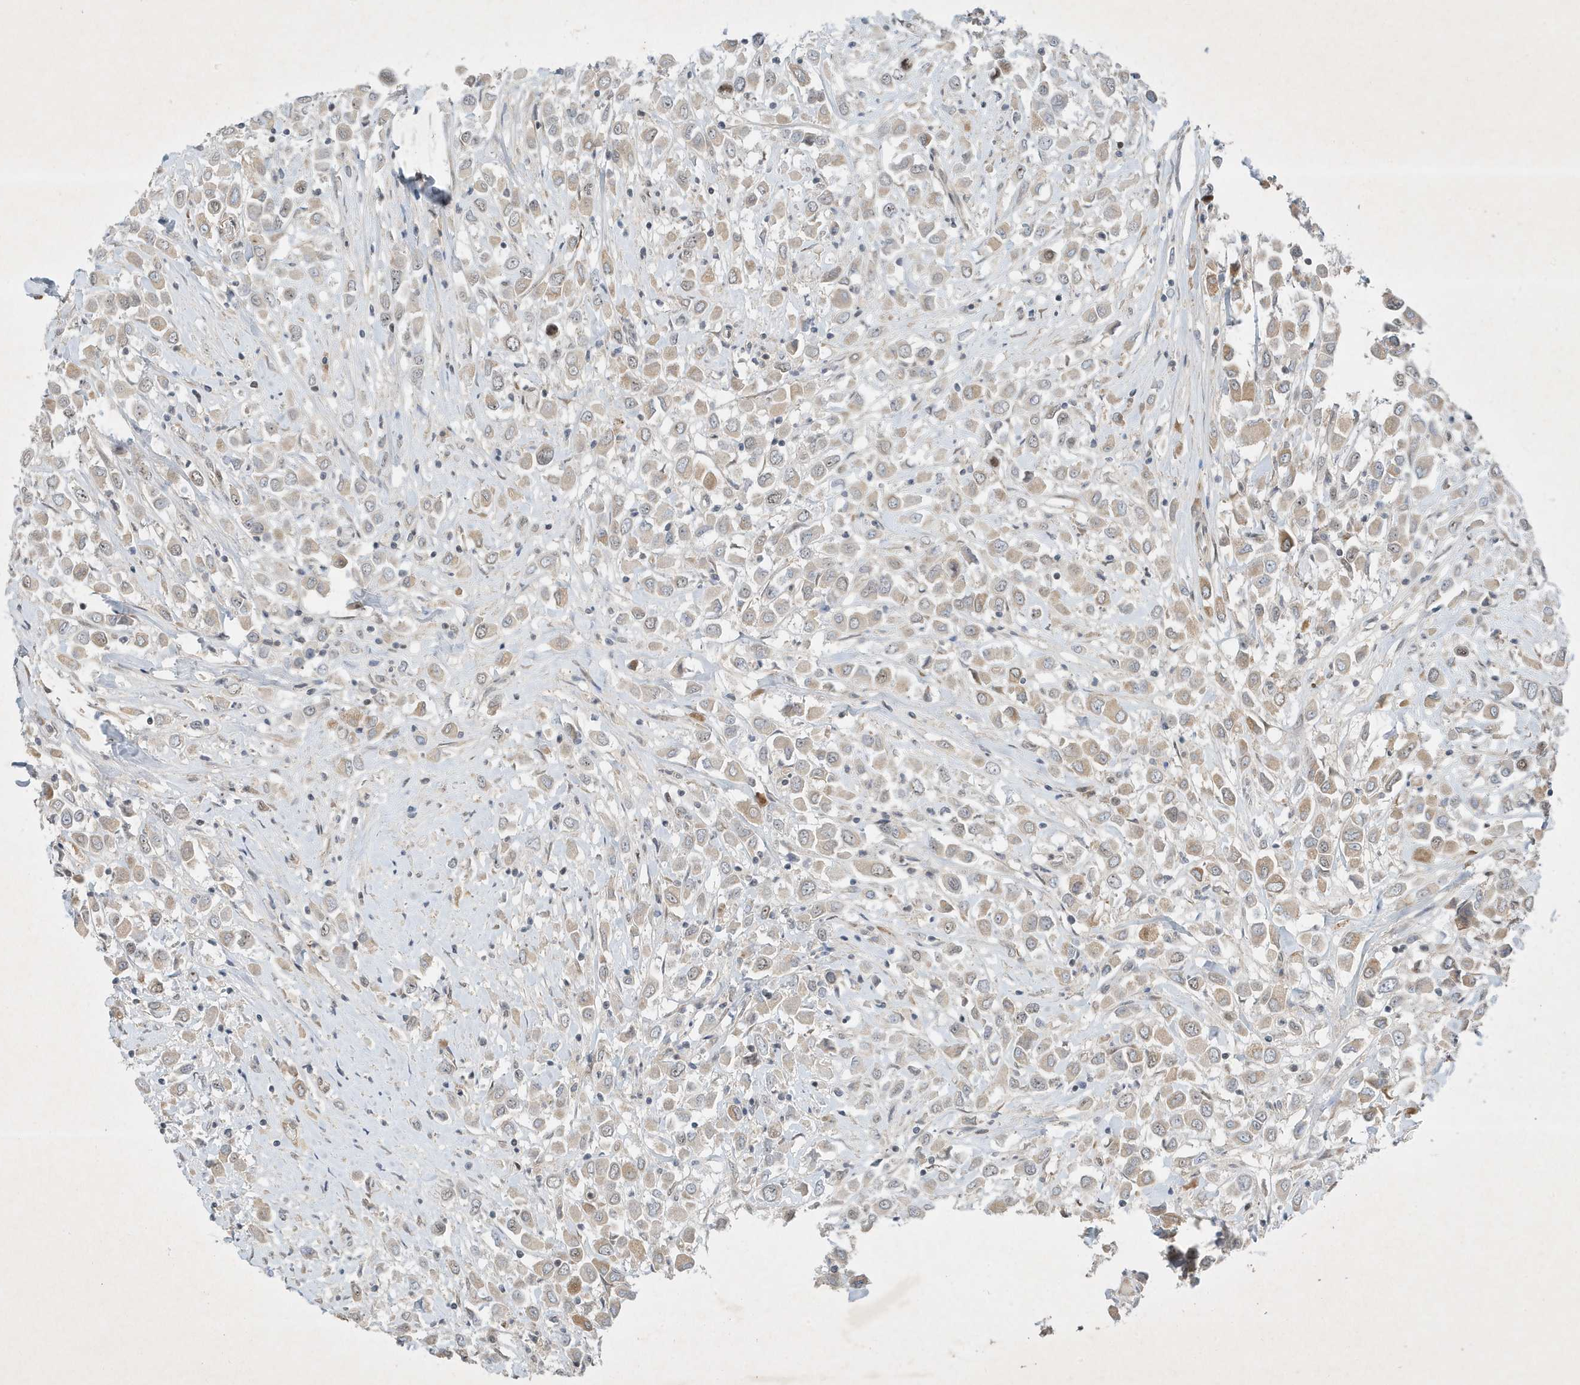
{"staining": {"intensity": "weak", "quantity": "<25%", "location": "cytoplasmic/membranous"}, "tissue": "breast cancer", "cell_type": "Tumor cells", "image_type": "cancer", "snomed": [{"axis": "morphology", "description": "Duct carcinoma"}, {"axis": "topography", "description": "Breast"}], "caption": "DAB (3,3'-diaminobenzidine) immunohistochemical staining of human breast cancer (invasive ductal carcinoma) demonstrates no significant positivity in tumor cells.", "gene": "MAST3", "patient": {"sex": "female", "age": 61}}